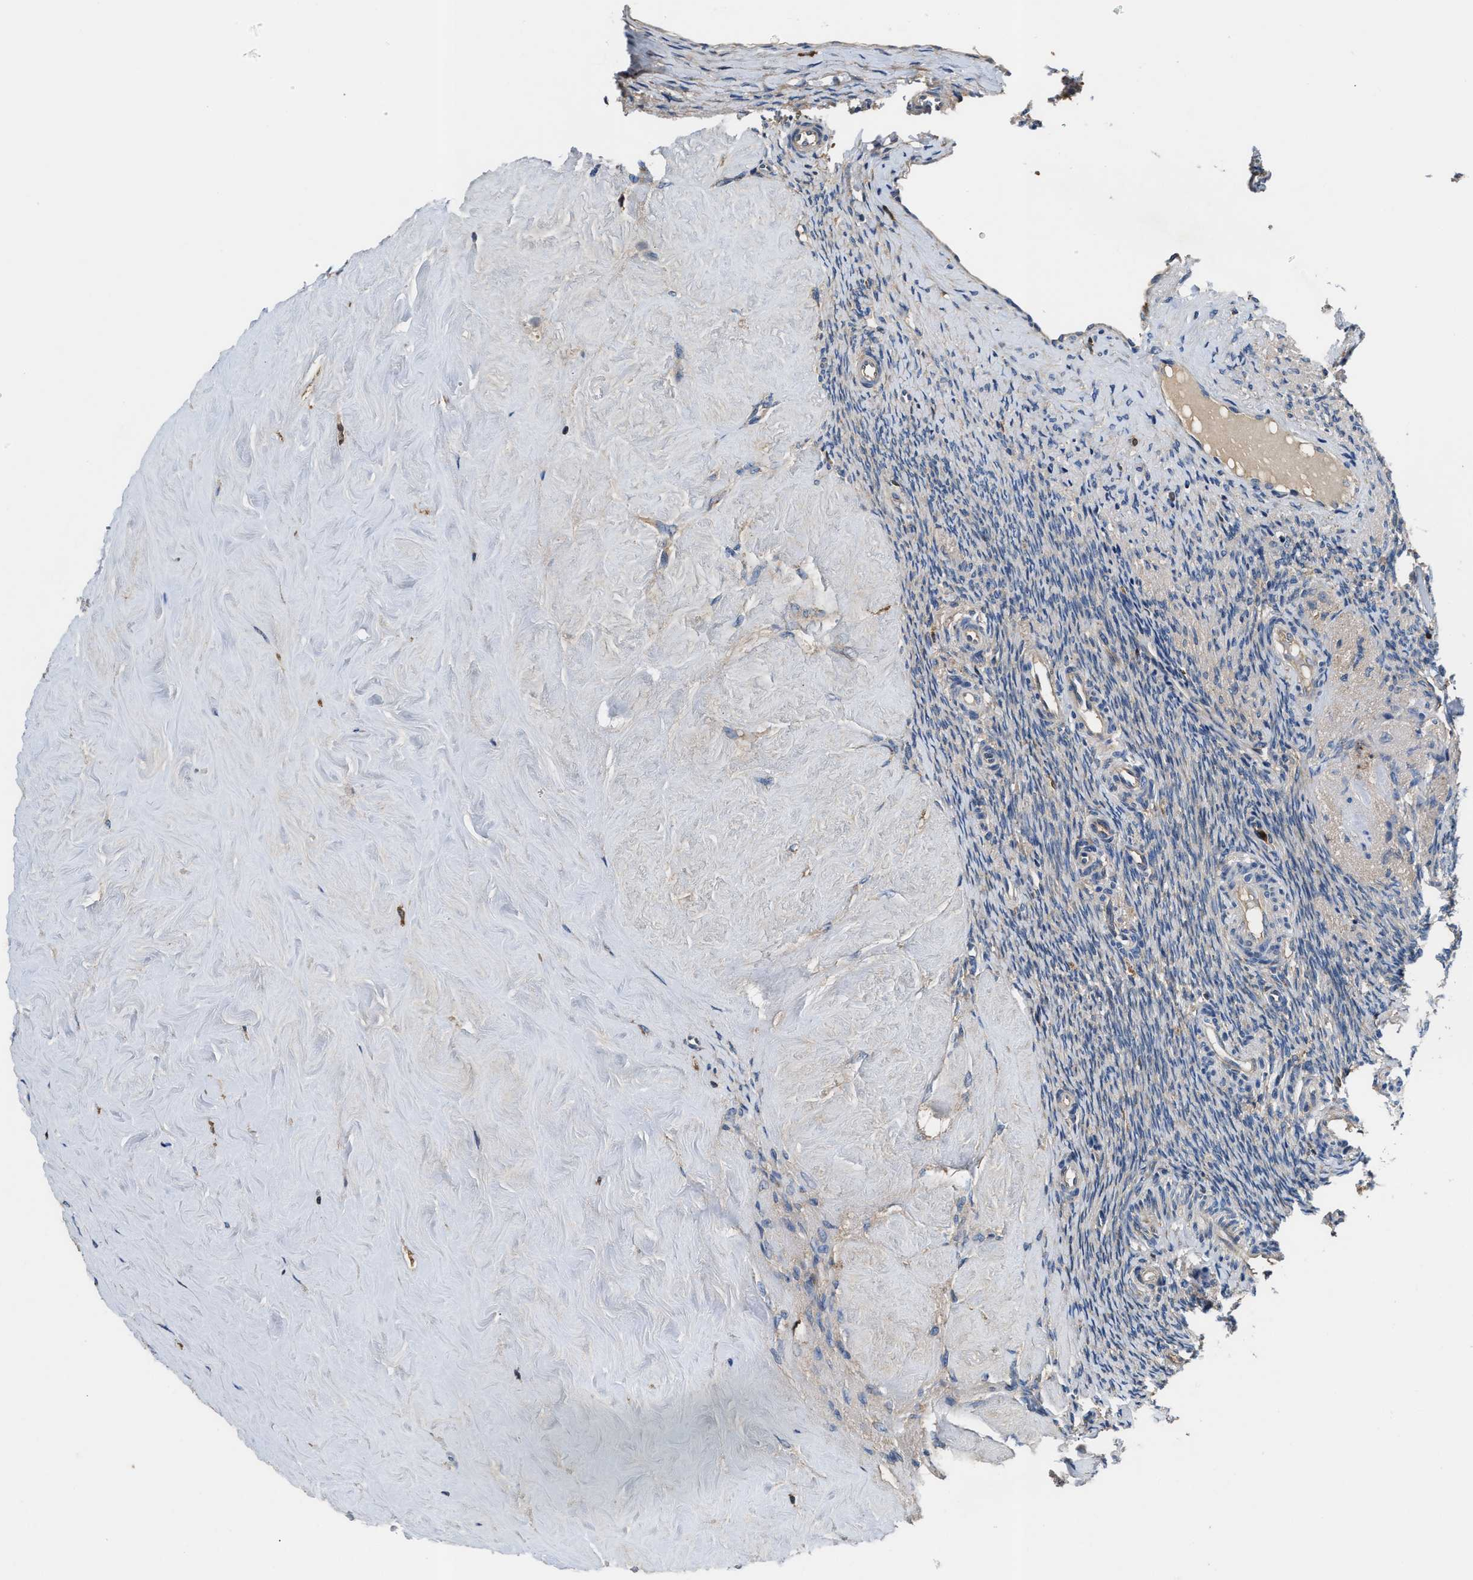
{"staining": {"intensity": "moderate", "quantity": "25%-75%", "location": "cytoplasmic/membranous,nuclear"}, "tissue": "ovary", "cell_type": "Follicle cells", "image_type": "normal", "snomed": [{"axis": "morphology", "description": "Normal tissue, NOS"}, {"axis": "topography", "description": "Ovary"}], "caption": "A brown stain shows moderate cytoplasmic/membranous,nuclear staining of a protein in follicle cells of benign ovary. Nuclei are stained in blue.", "gene": "OSTF1", "patient": {"sex": "female", "age": 41}}